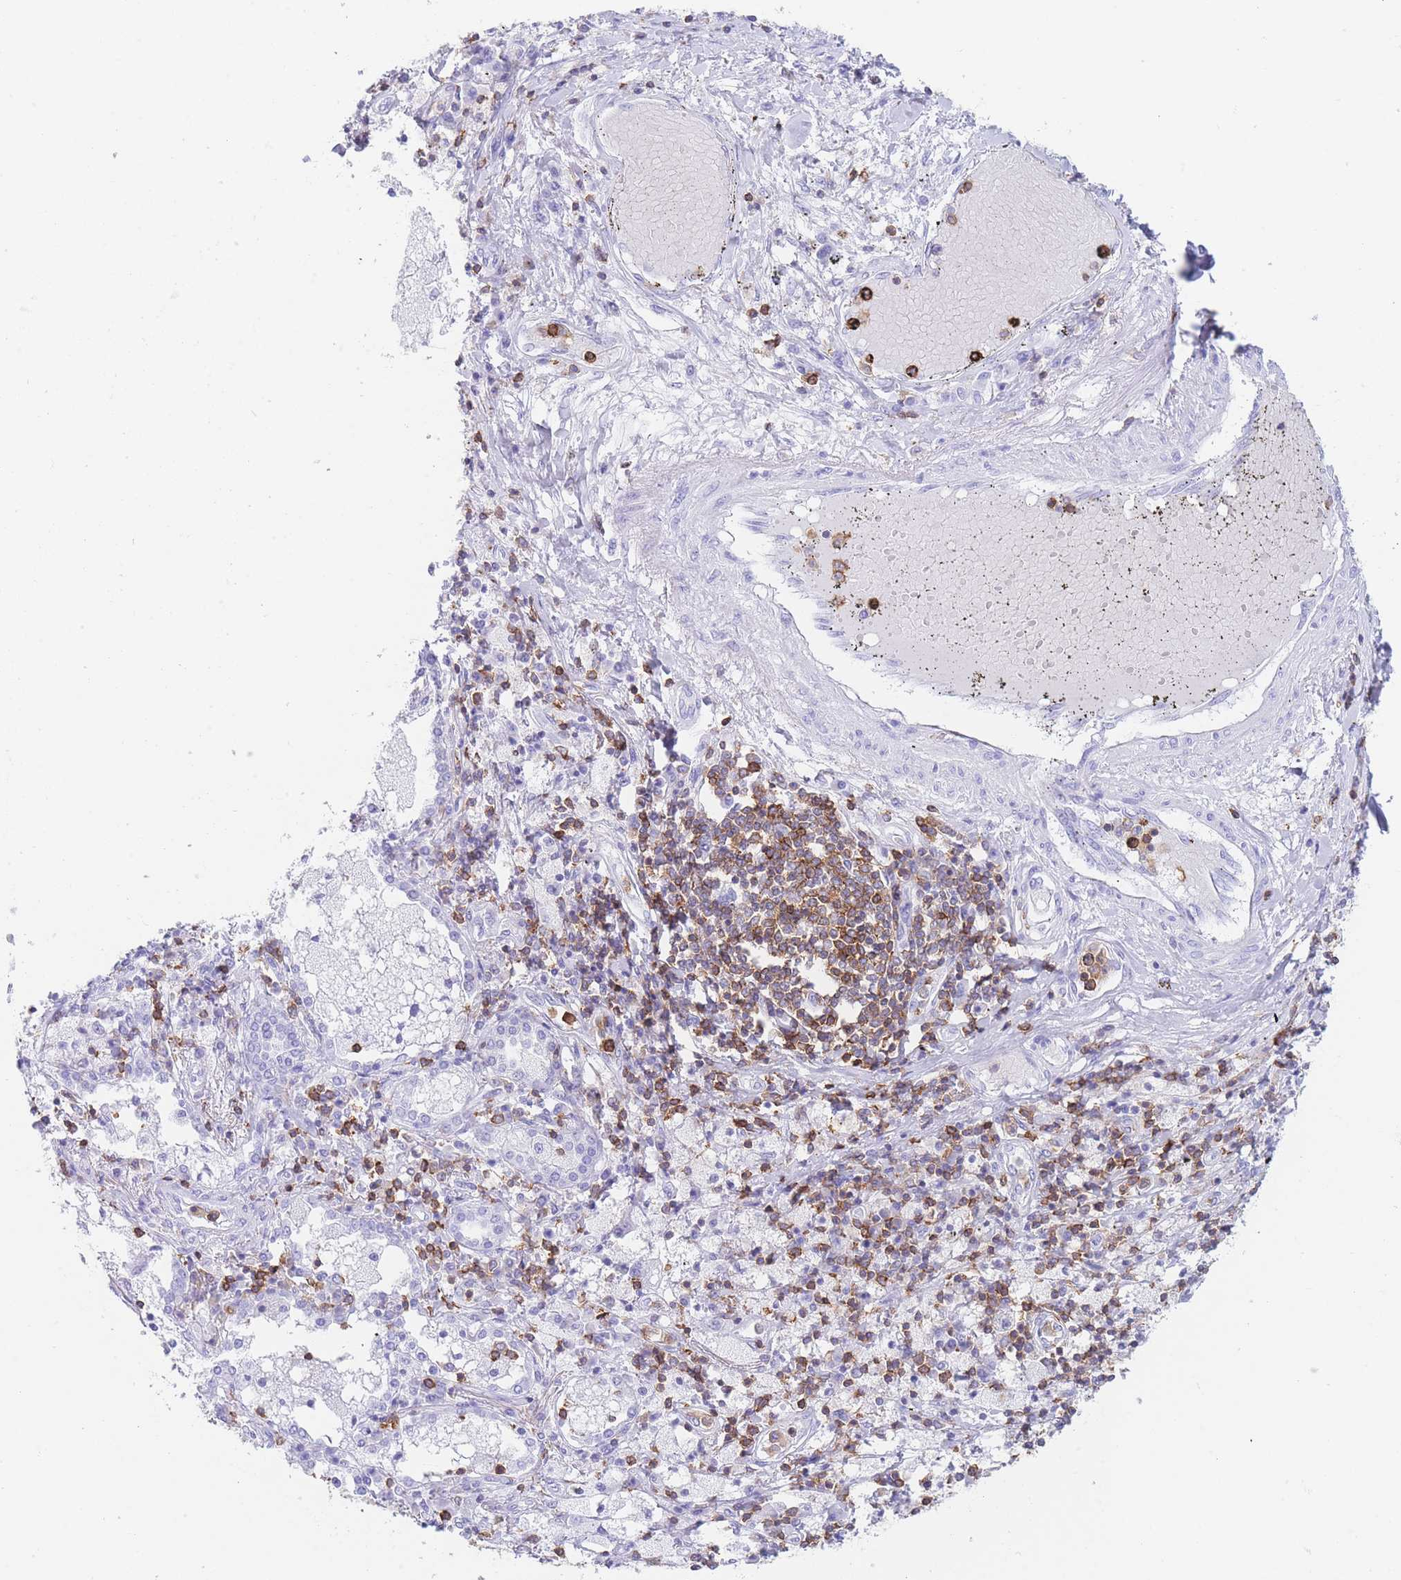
{"staining": {"intensity": "negative", "quantity": "none", "location": "none"}, "tissue": "lung cancer", "cell_type": "Tumor cells", "image_type": "cancer", "snomed": [{"axis": "morphology", "description": "Squamous cell carcinoma, NOS"}, {"axis": "topography", "description": "Lung"}], "caption": "Tumor cells are negative for protein expression in human squamous cell carcinoma (lung).", "gene": "CORO1A", "patient": {"sex": "male", "age": 65}}